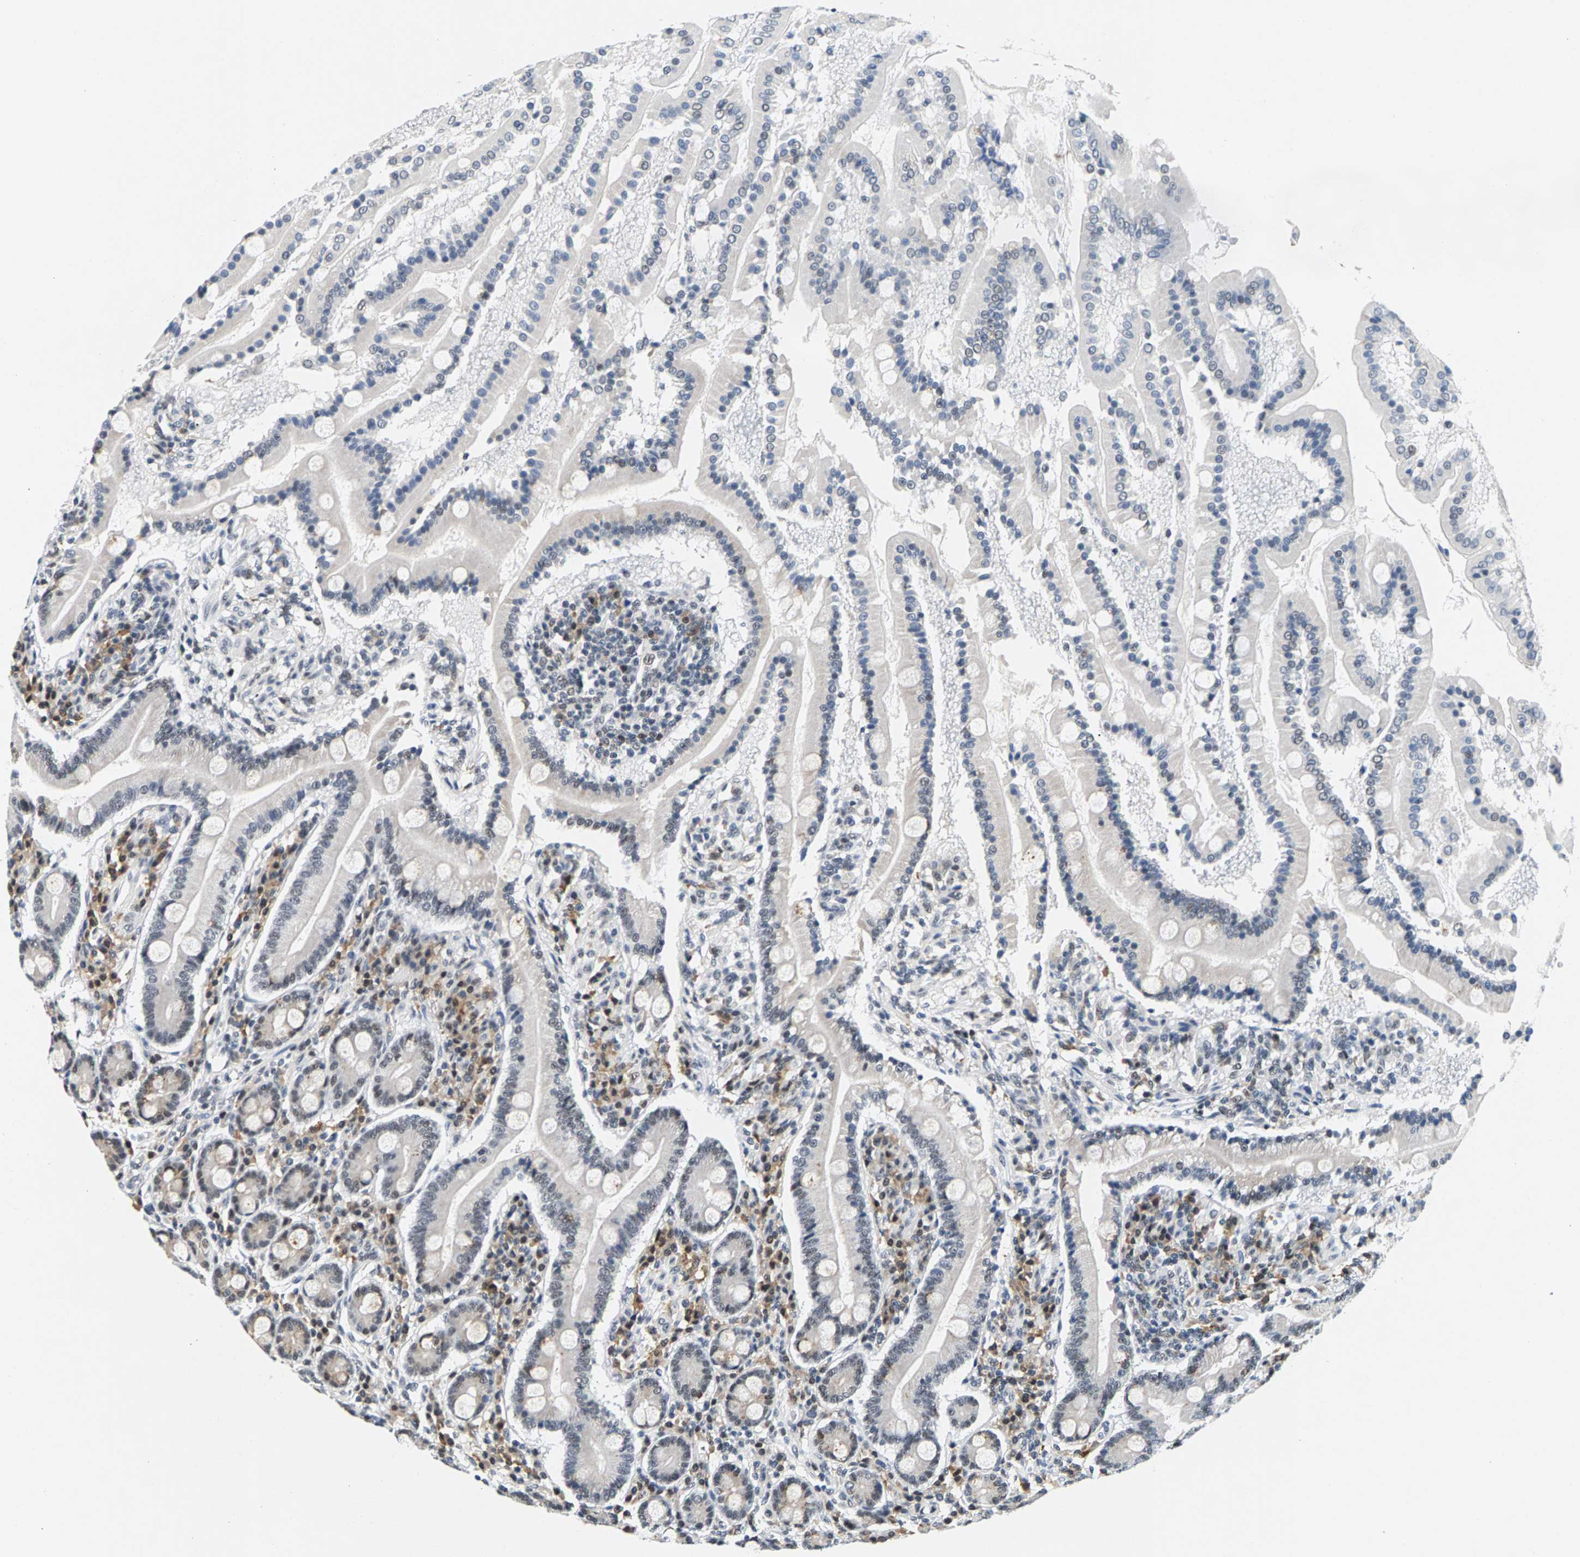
{"staining": {"intensity": "weak", "quantity": "<25%", "location": "cytoplasmic/membranous,nuclear"}, "tissue": "duodenum", "cell_type": "Glandular cells", "image_type": "normal", "snomed": [{"axis": "morphology", "description": "Normal tissue, NOS"}, {"axis": "topography", "description": "Duodenum"}], "caption": "Immunohistochemical staining of unremarkable human duodenum shows no significant expression in glandular cells. The staining was performed using DAB (3,3'-diaminobenzidine) to visualize the protein expression in brown, while the nuclei were stained in blue with hematoxylin (Magnification: 20x).", "gene": "ATF2", "patient": {"sex": "male", "age": 50}}